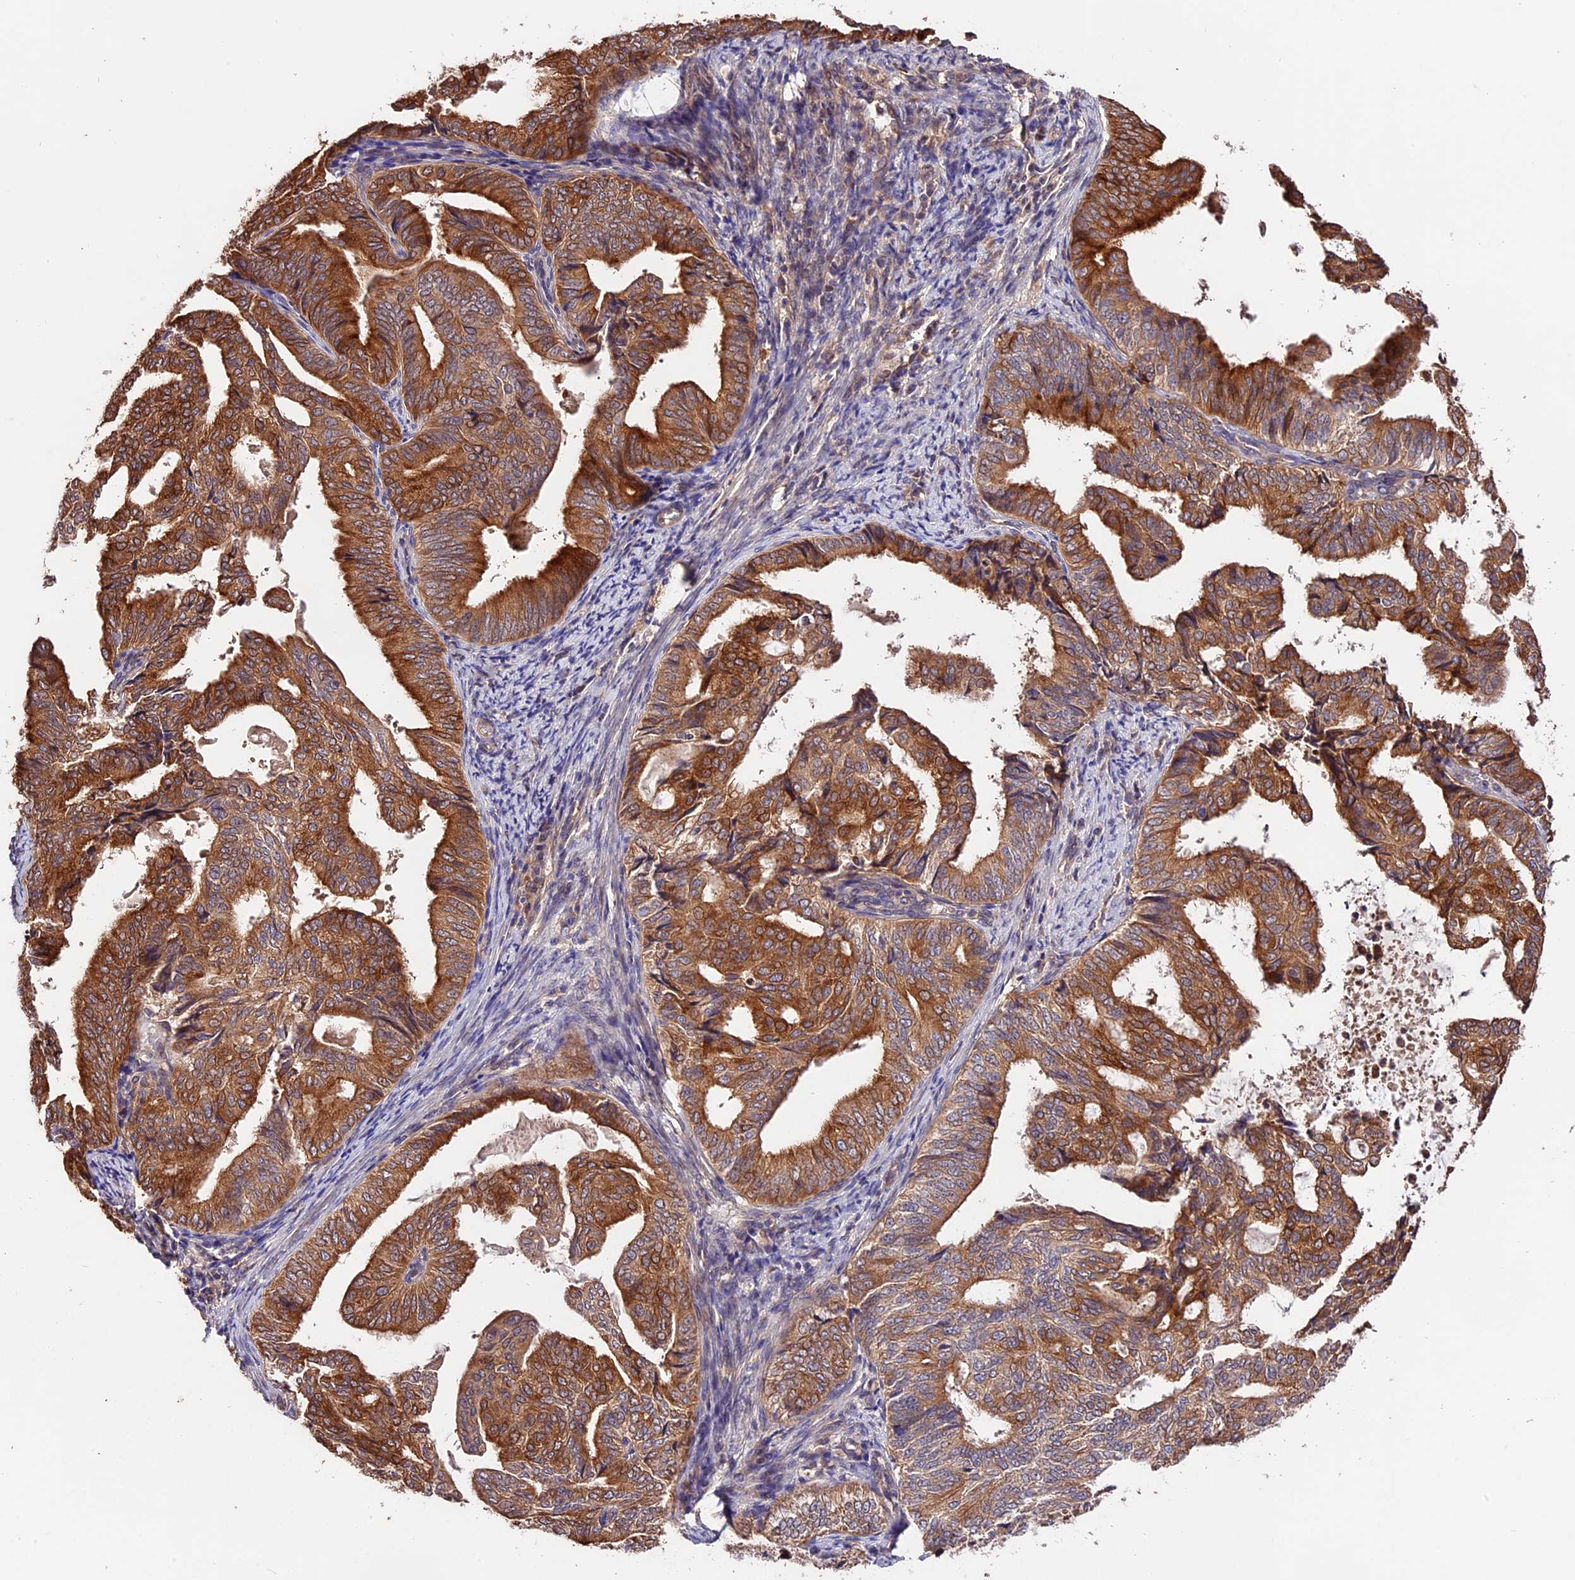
{"staining": {"intensity": "strong", "quantity": ">75%", "location": "cytoplasmic/membranous"}, "tissue": "endometrial cancer", "cell_type": "Tumor cells", "image_type": "cancer", "snomed": [{"axis": "morphology", "description": "Adenocarcinoma, NOS"}, {"axis": "topography", "description": "Endometrium"}], "caption": "Immunohistochemical staining of human endometrial cancer (adenocarcinoma) shows high levels of strong cytoplasmic/membranous positivity in approximately >75% of tumor cells.", "gene": "CES3", "patient": {"sex": "female", "age": 58}}